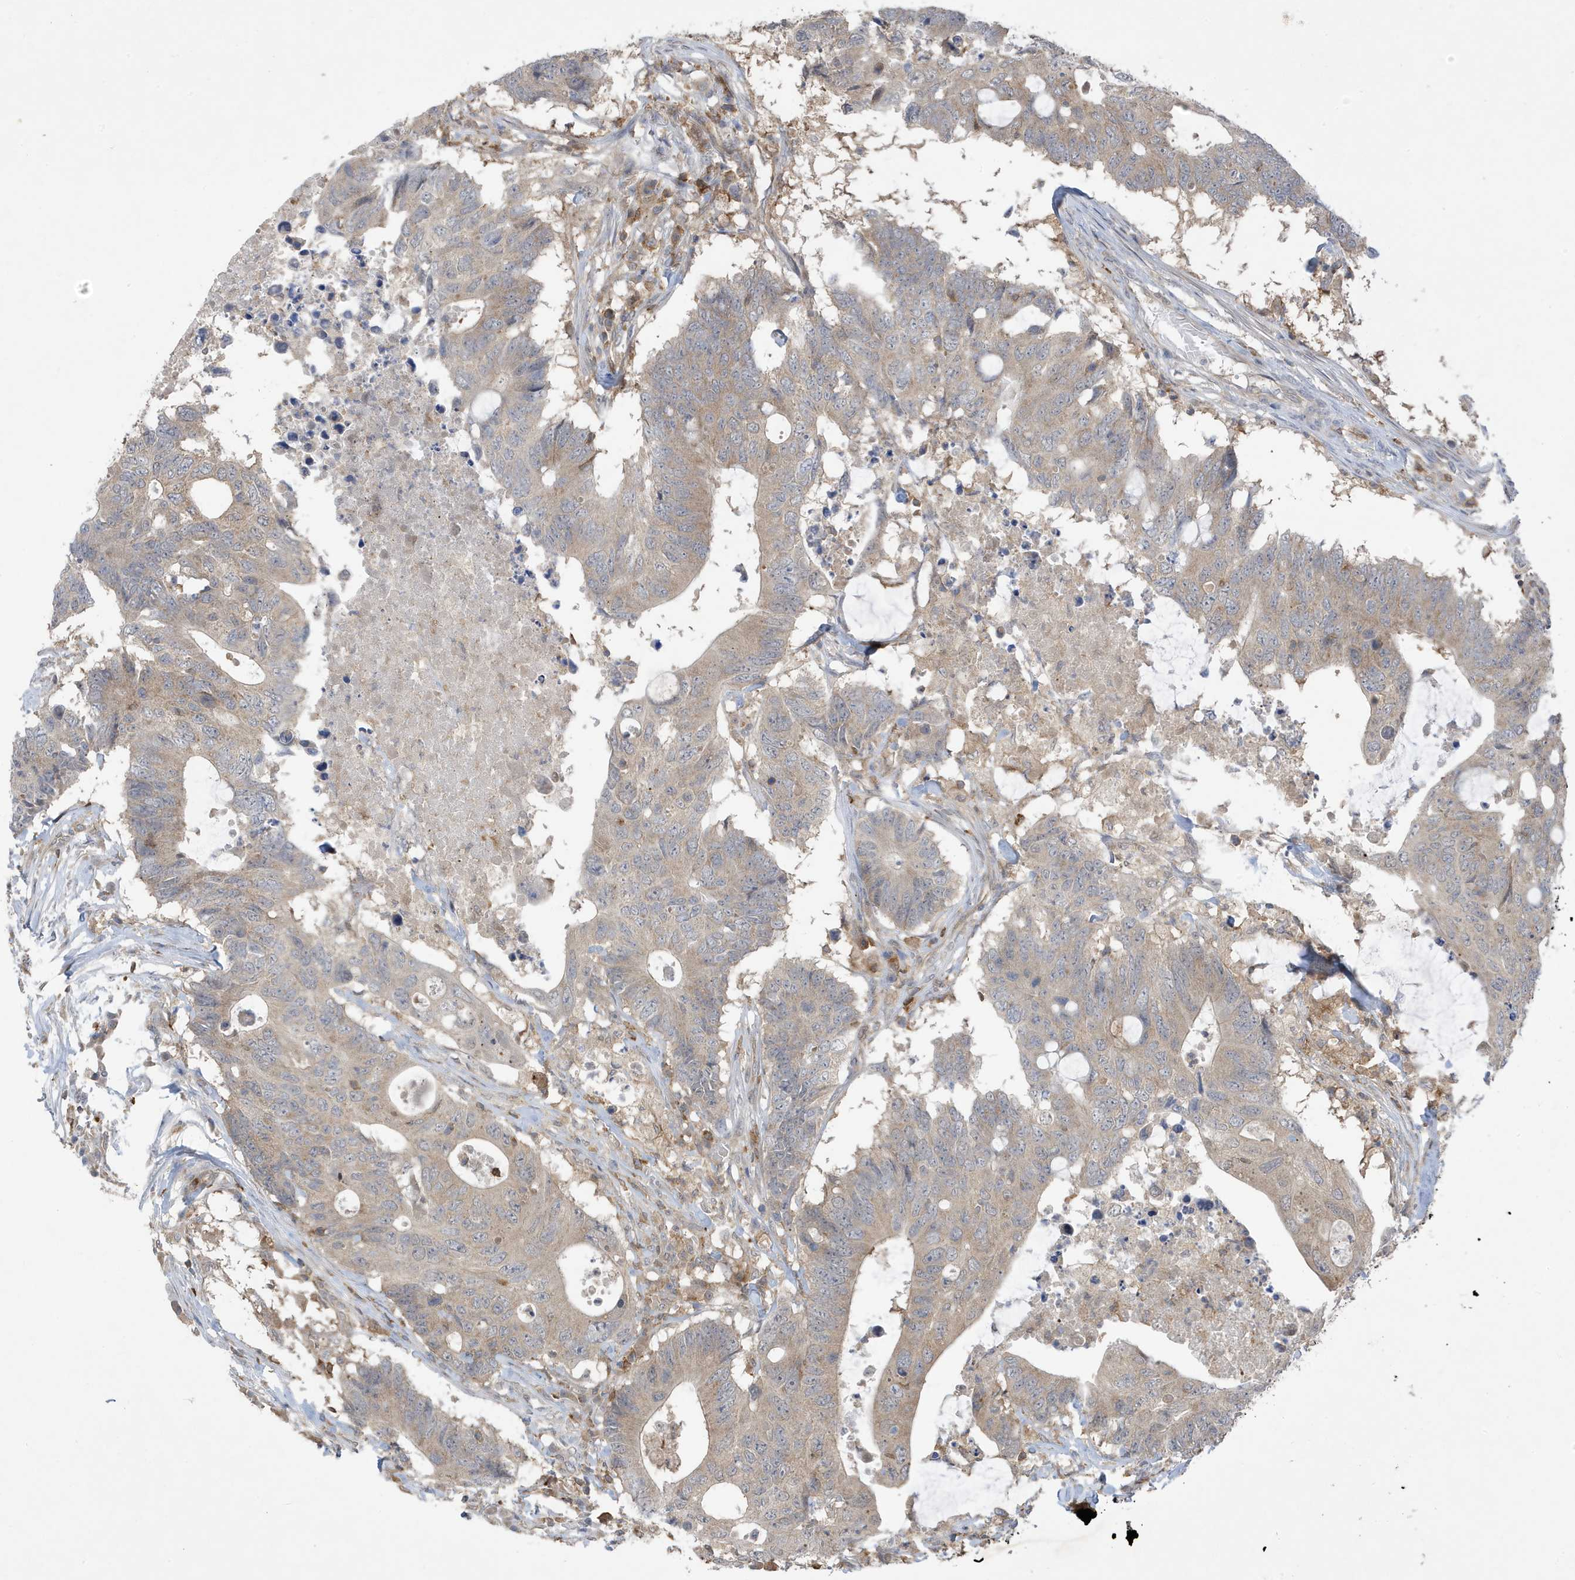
{"staining": {"intensity": "weak", "quantity": "25%-75%", "location": "cytoplasmic/membranous"}, "tissue": "colorectal cancer", "cell_type": "Tumor cells", "image_type": "cancer", "snomed": [{"axis": "morphology", "description": "Adenocarcinoma, NOS"}, {"axis": "topography", "description": "Colon"}], "caption": "This photomicrograph exhibits colorectal cancer stained with IHC to label a protein in brown. The cytoplasmic/membranous of tumor cells show weak positivity for the protein. Nuclei are counter-stained blue.", "gene": "PHACTR2", "patient": {"sex": "male", "age": 71}}